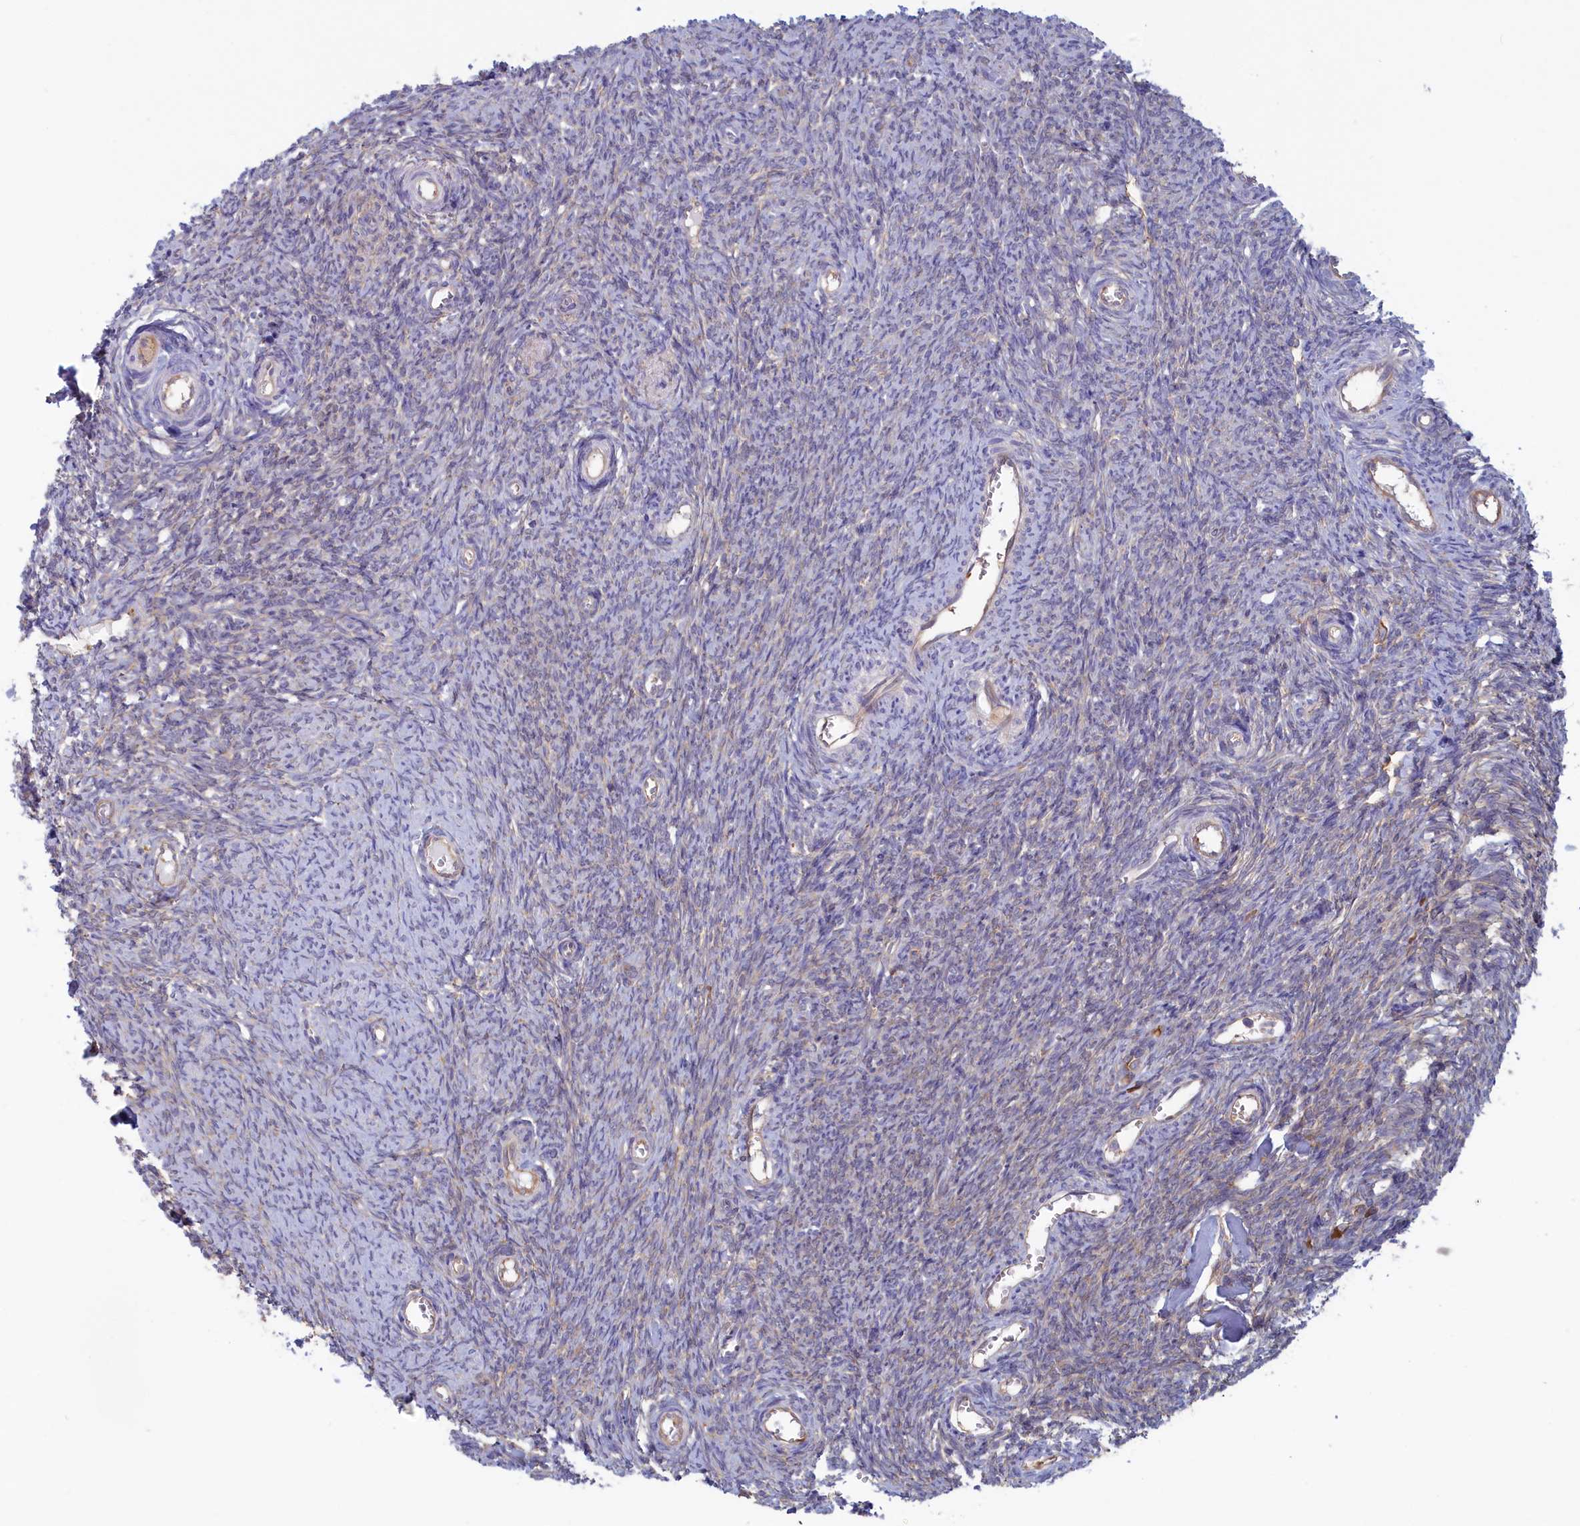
{"staining": {"intensity": "weak", "quantity": "25%-75%", "location": "cytoplasmic/membranous"}, "tissue": "ovary", "cell_type": "Ovarian stroma cells", "image_type": "normal", "snomed": [{"axis": "morphology", "description": "Normal tissue, NOS"}, {"axis": "topography", "description": "Ovary"}], "caption": "An IHC photomicrograph of benign tissue is shown. Protein staining in brown labels weak cytoplasmic/membranous positivity in ovary within ovarian stroma cells.", "gene": "SYNDIG1L", "patient": {"sex": "female", "age": 44}}